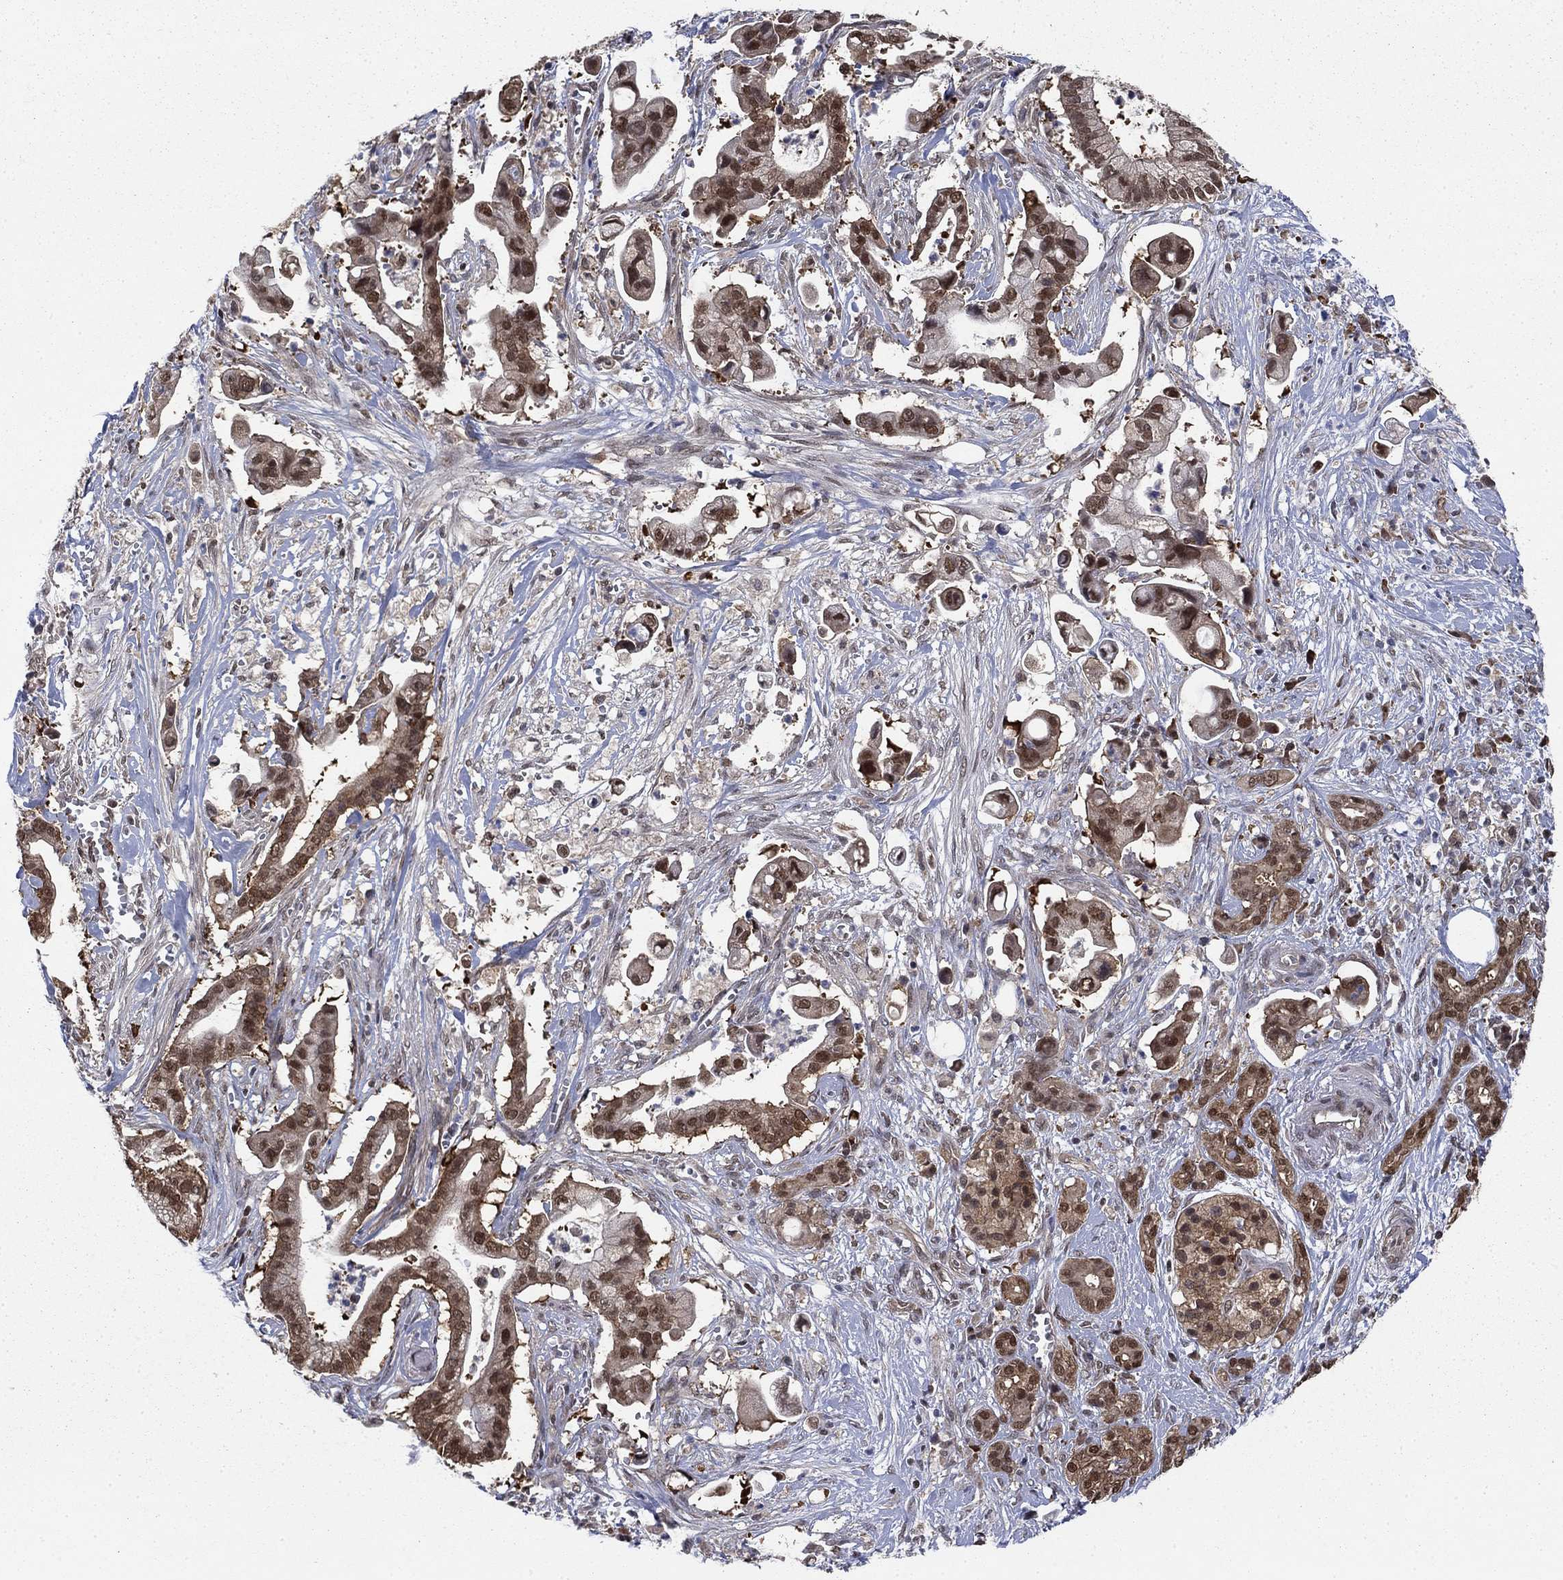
{"staining": {"intensity": "moderate", "quantity": ">75%", "location": "cytoplasmic/membranous,nuclear"}, "tissue": "pancreatic cancer", "cell_type": "Tumor cells", "image_type": "cancer", "snomed": [{"axis": "morphology", "description": "Adenocarcinoma, NOS"}, {"axis": "topography", "description": "Pancreas"}], "caption": "A brown stain labels moderate cytoplasmic/membranous and nuclear staining of a protein in pancreatic cancer tumor cells. (DAB (3,3'-diaminobenzidine) IHC, brown staining for protein, blue staining for nuclei).", "gene": "FKBP4", "patient": {"sex": "male", "age": 61}}